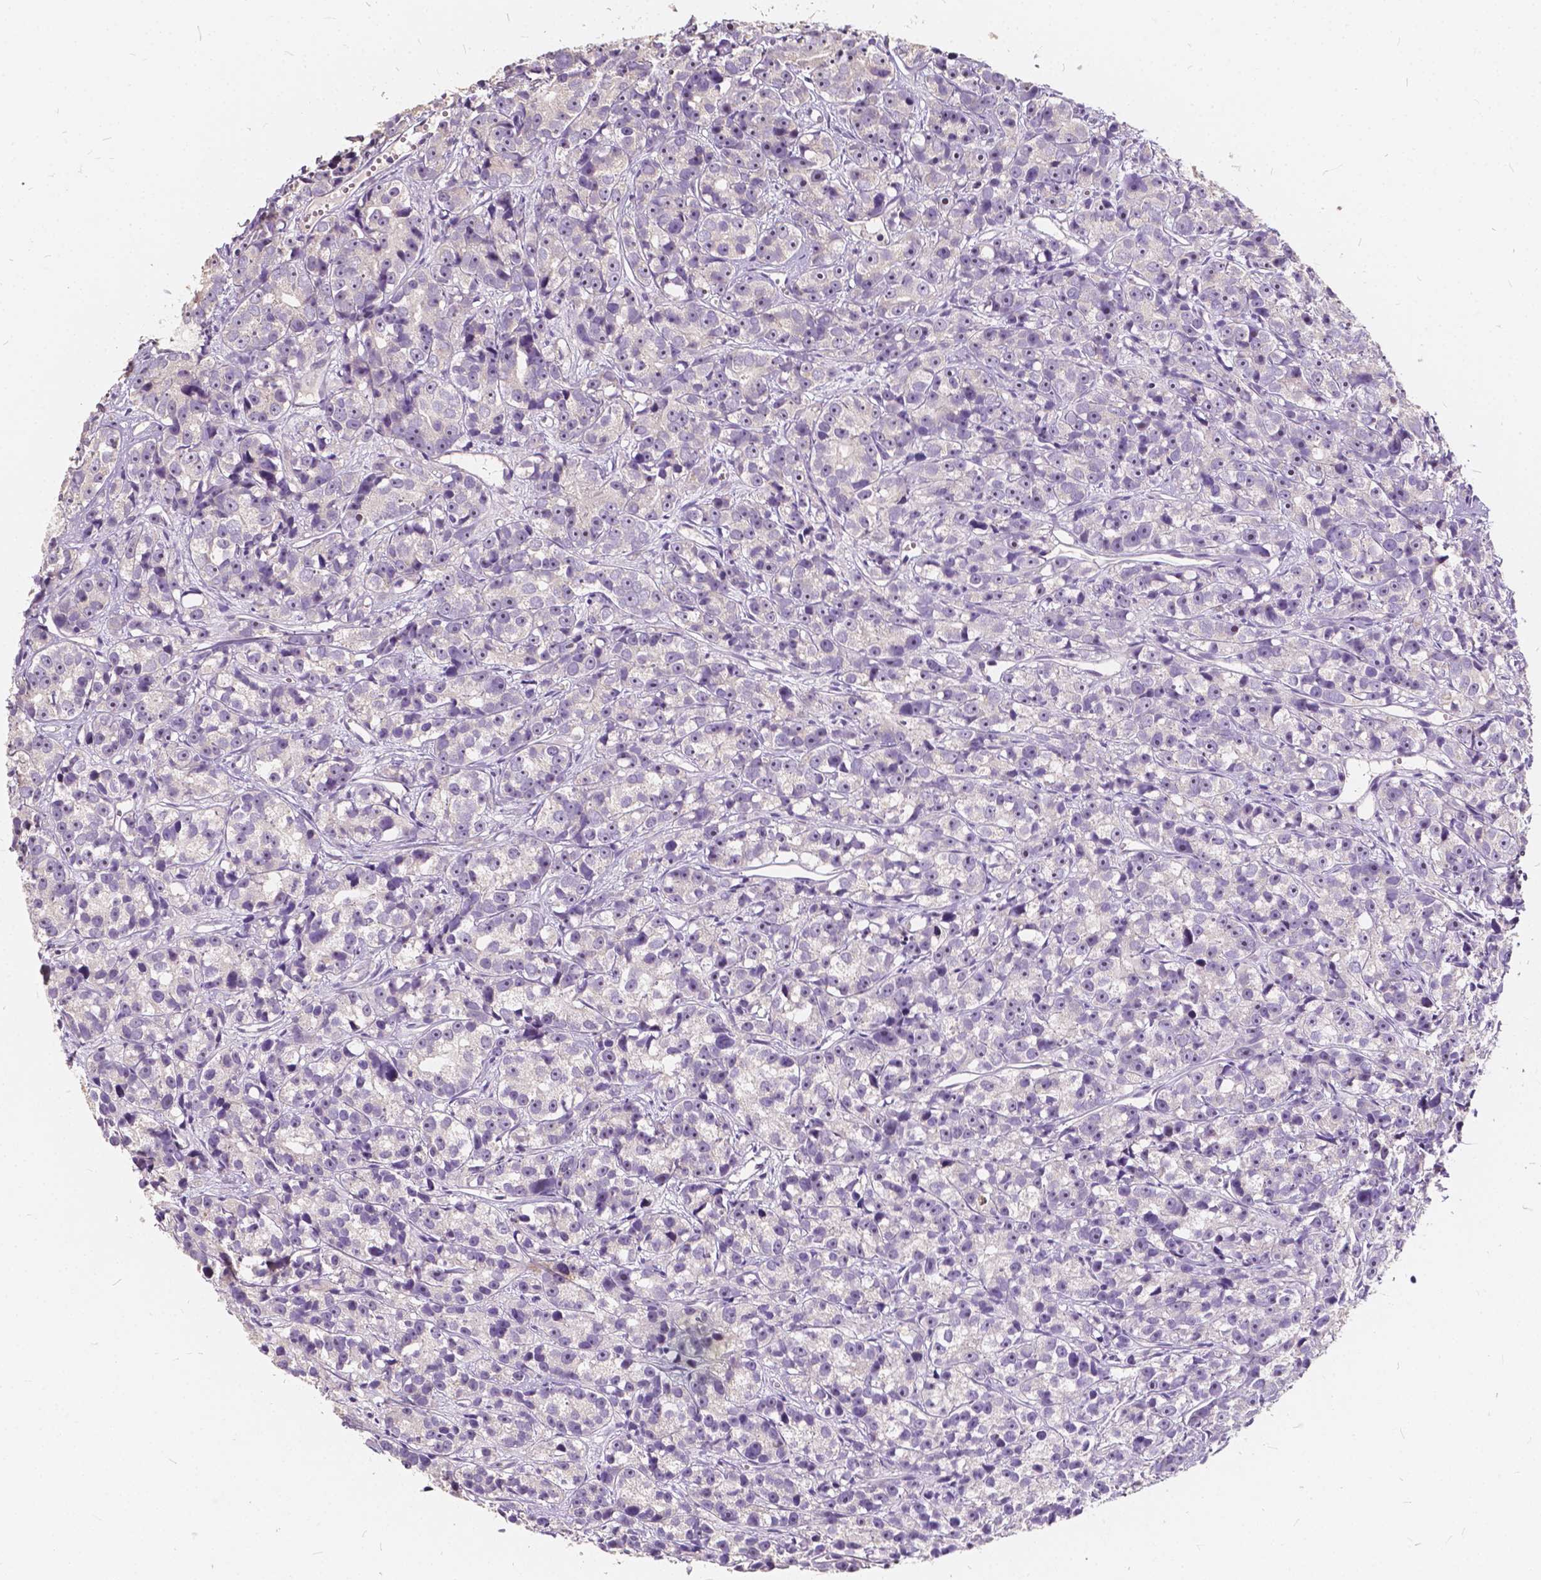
{"staining": {"intensity": "negative", "quantity": "none", "location": "none"}, "tissue": "prostate cancer", "cell_type": "Tumor cells", "image_type": "cancer", "snomed": [{"axis": "morphology", "description": "Adenocarcinoma, High grade"}, {"axis": "topography", "description": "Prostate"}], "caption": "Immunohistochemical staining of prostate adenocarcinoma (high-grade) displays no significant positivity in tumor cells. Nuclei are stained in blue.", "gene": "SLC7A8", "patient": {"sex": "male", "age": 77}}